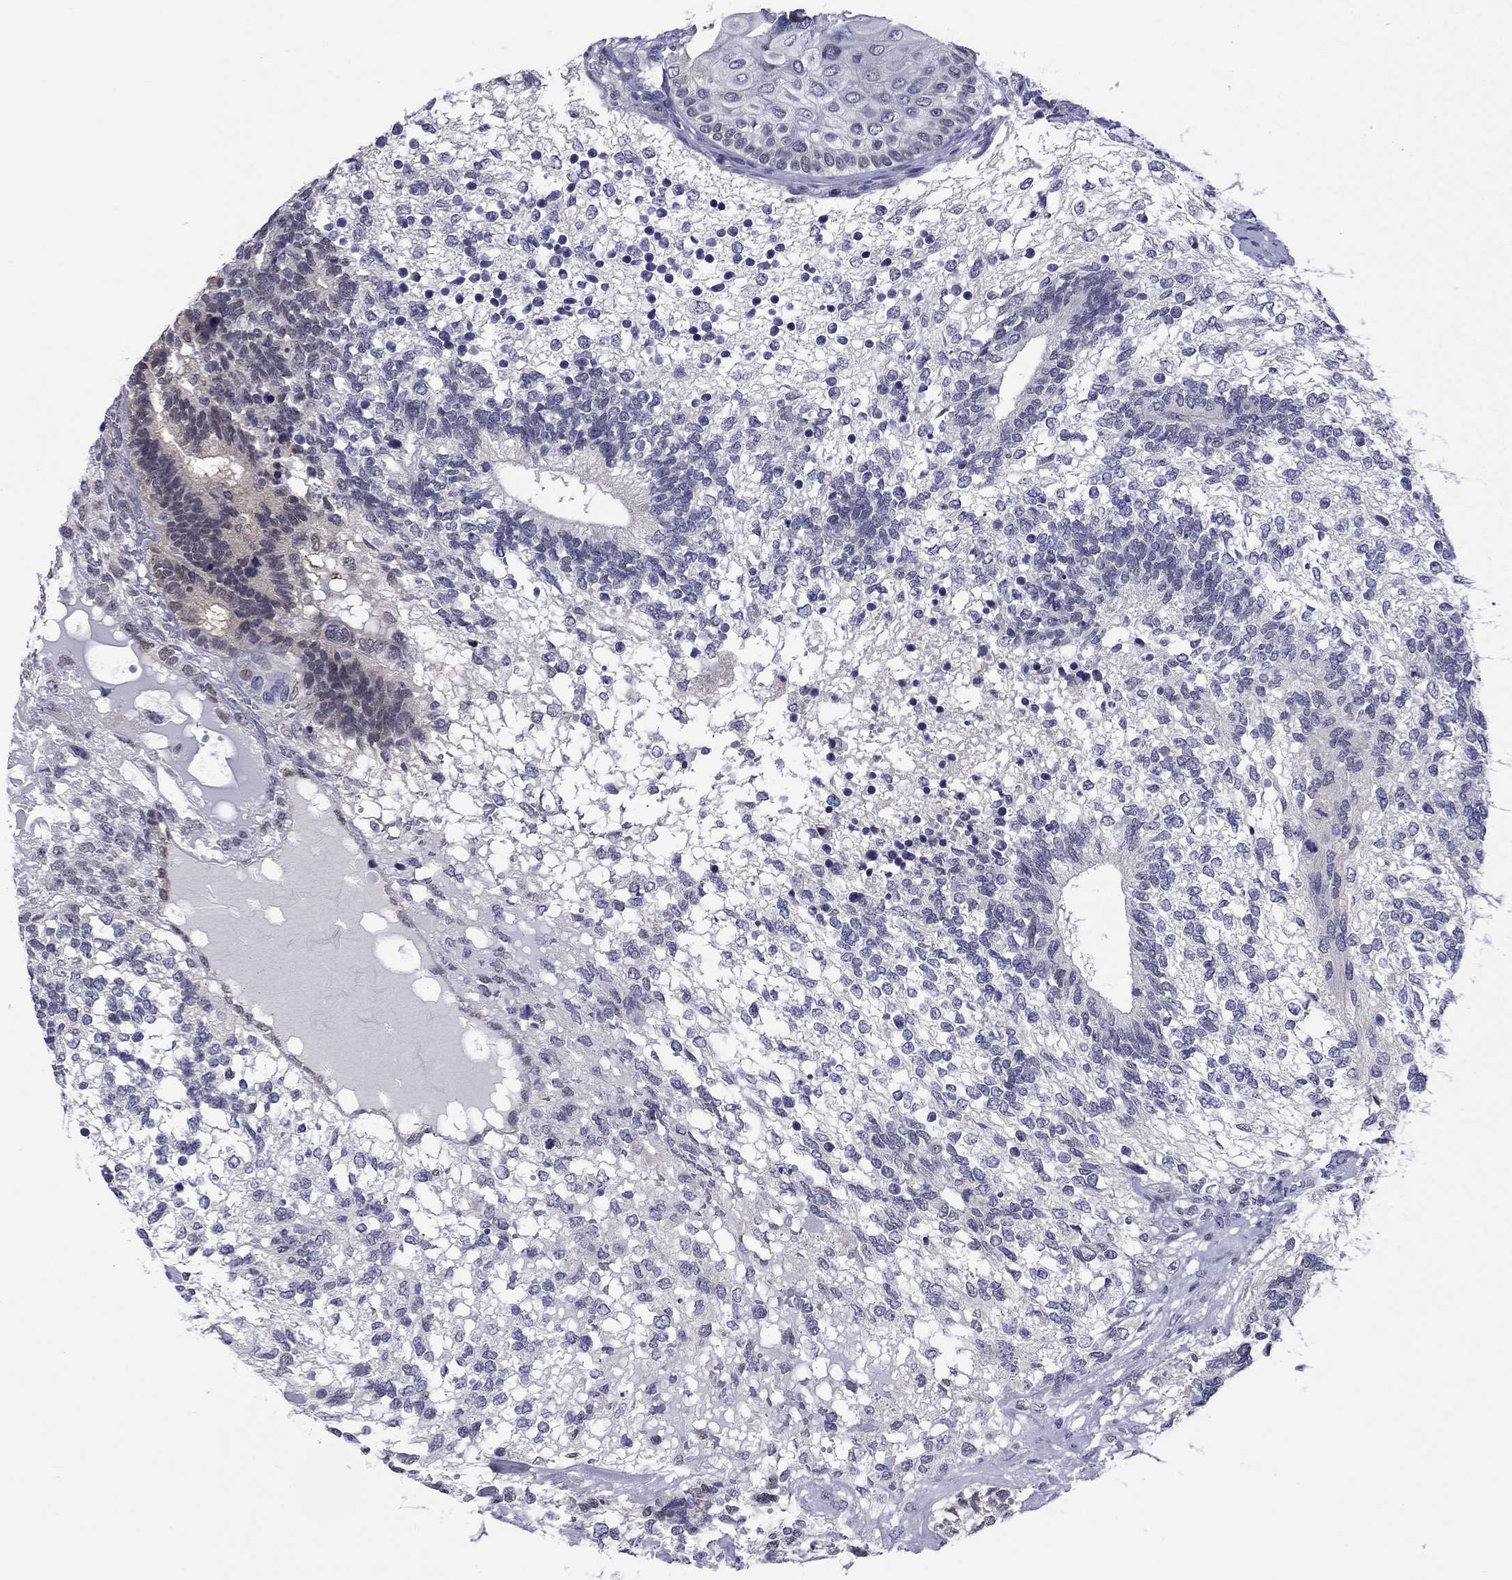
{"staining": {"intensity": "negative", "quantity": "none", "location": "none"}, "tissue": "testis cancer", "cell_type": "Tumor cells", "image_type": "cancer", "snomed": [{"axis": "morphology", "description": "Seminoma, NOS"}, {"axis": "morphology", "description": "Carcinoma, Embryonal, NOS"}, {"axis": "topography", "description": "Testis"}], "caption": "IHC of human testis cancer exhibits no staining in tumor cells.", "gene": "POU5F2", "patient": {"sex": "male", "age": 41}}